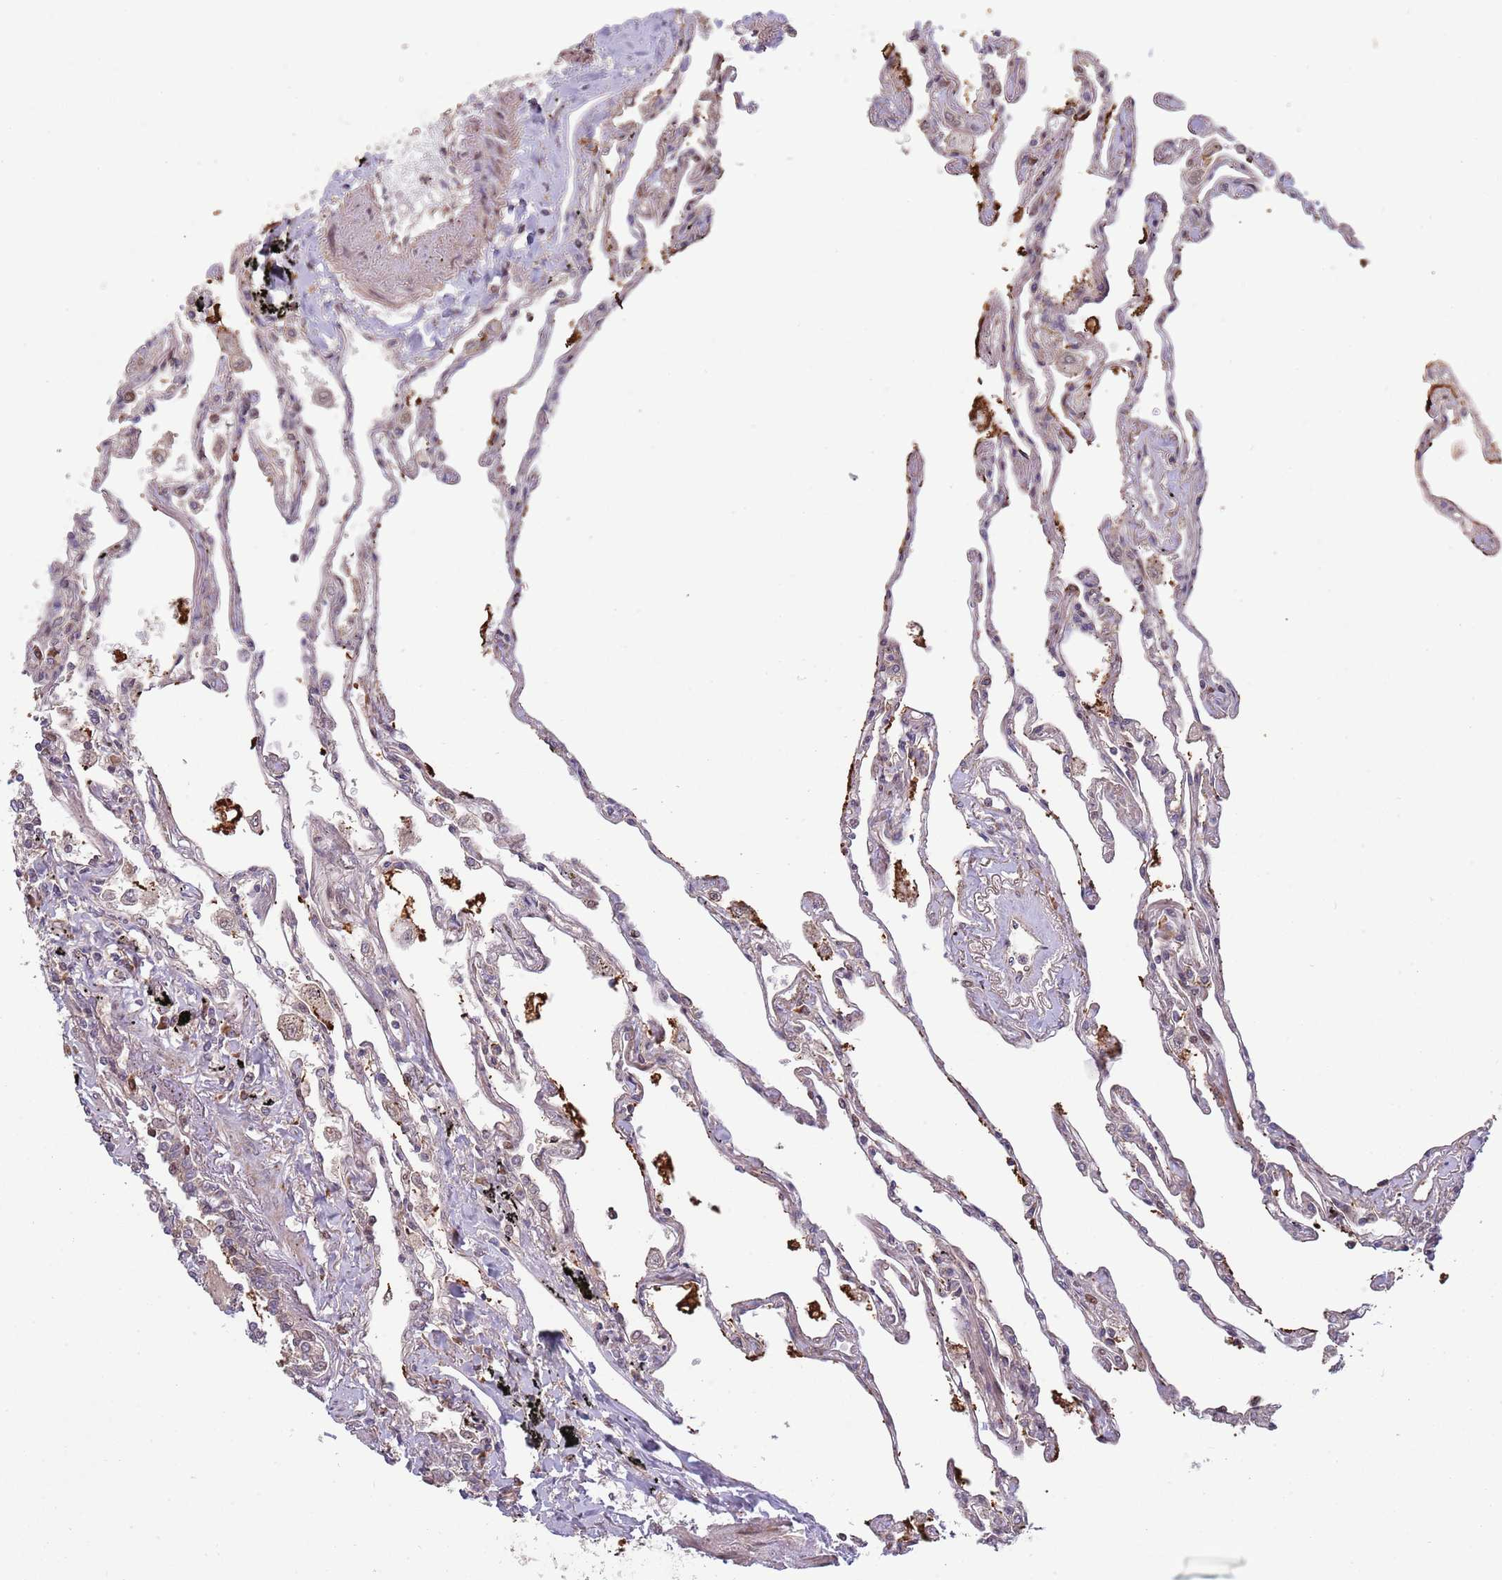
{"staining": {"intensity": "moderate", "quantity": "25%-75%", "location": "cytoplasmic/membranous,nuclear"}, "tissue": "lung", "cell_type": "Alveolar cells", "image_type": "normal", "snomed": [{"axis": "morphology", "description": "Normal tissue, NOS"}, {"axis": "topography", "description": "Lung"}], "caption": "An image of lung stained for a protein exhibits moderate cytoplasmic/membranous,nuclear brown staining in alveolar cells. The staining is performed using DAB (3,3'-diaminobenzidine) brown chromogen to label protein expression. The nuclei are counter-stained blue using hematoxylin.", "gene": "SYNDIG1L", "patient": {"sex": "female", "age": 67}}